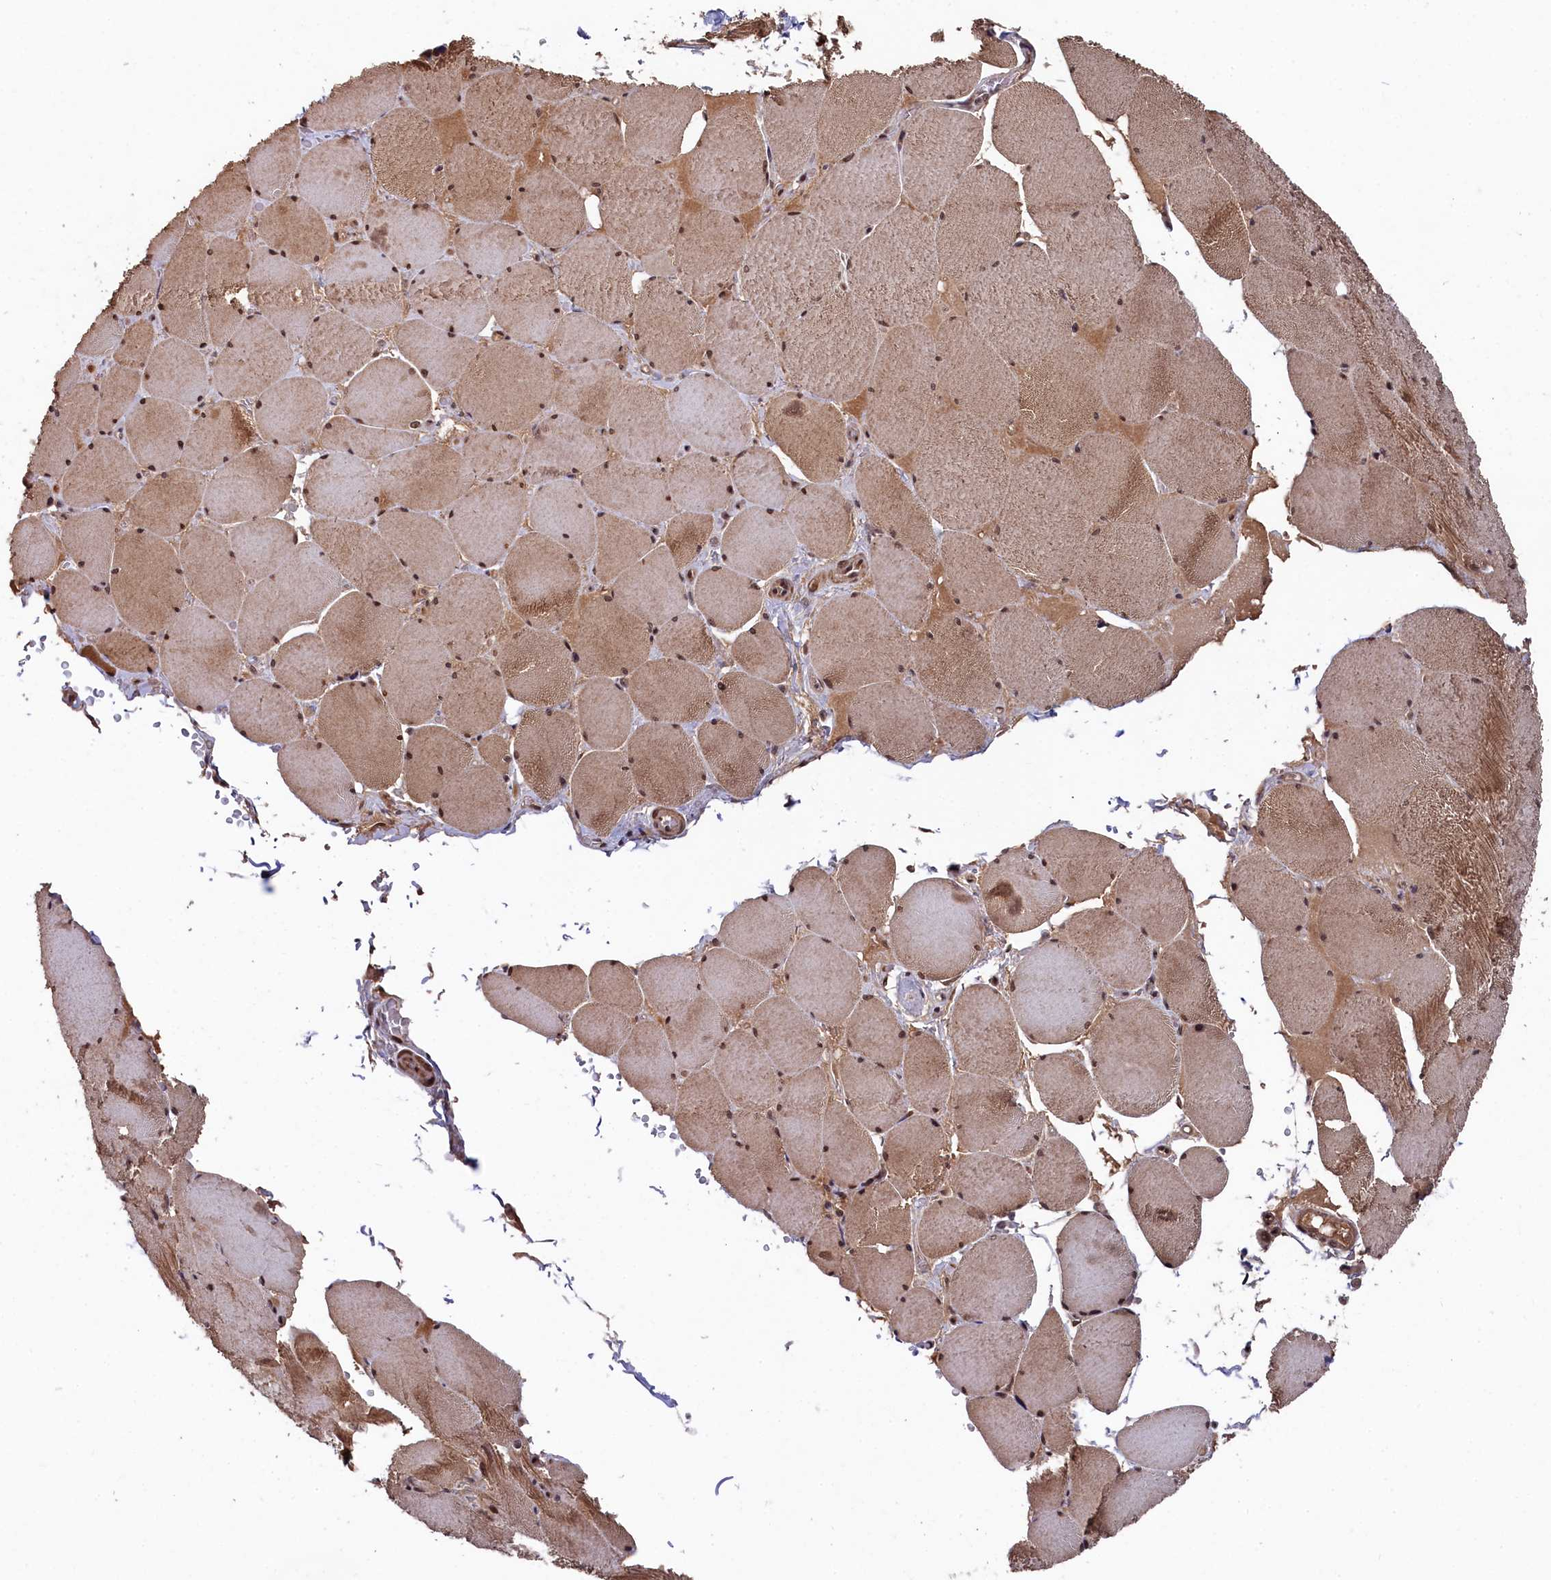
{"staining": {"intensity": "moderate", "quantity": ">75%", "location": "cytoplasmic/membranous,nuclear"}, "tissue": "skeletal muscle", "cell_type": "Myocytes", "image_type": "normal", "snomed": [{"axis": "morphology", "description": "Normal tissue, NOS"}, {"axis": "topography", "description": "Skeletal muscle"}, {"axis": "topography", "description": "Head-Neck"}], "caption": "Protein staining of normal skeletal muscle reveals moderate cytoplasmic/membranous,nuclear staining in about >75% of myocytes.", "gene": "CLPX", "patient": {"sex": "male", "age": 66}}